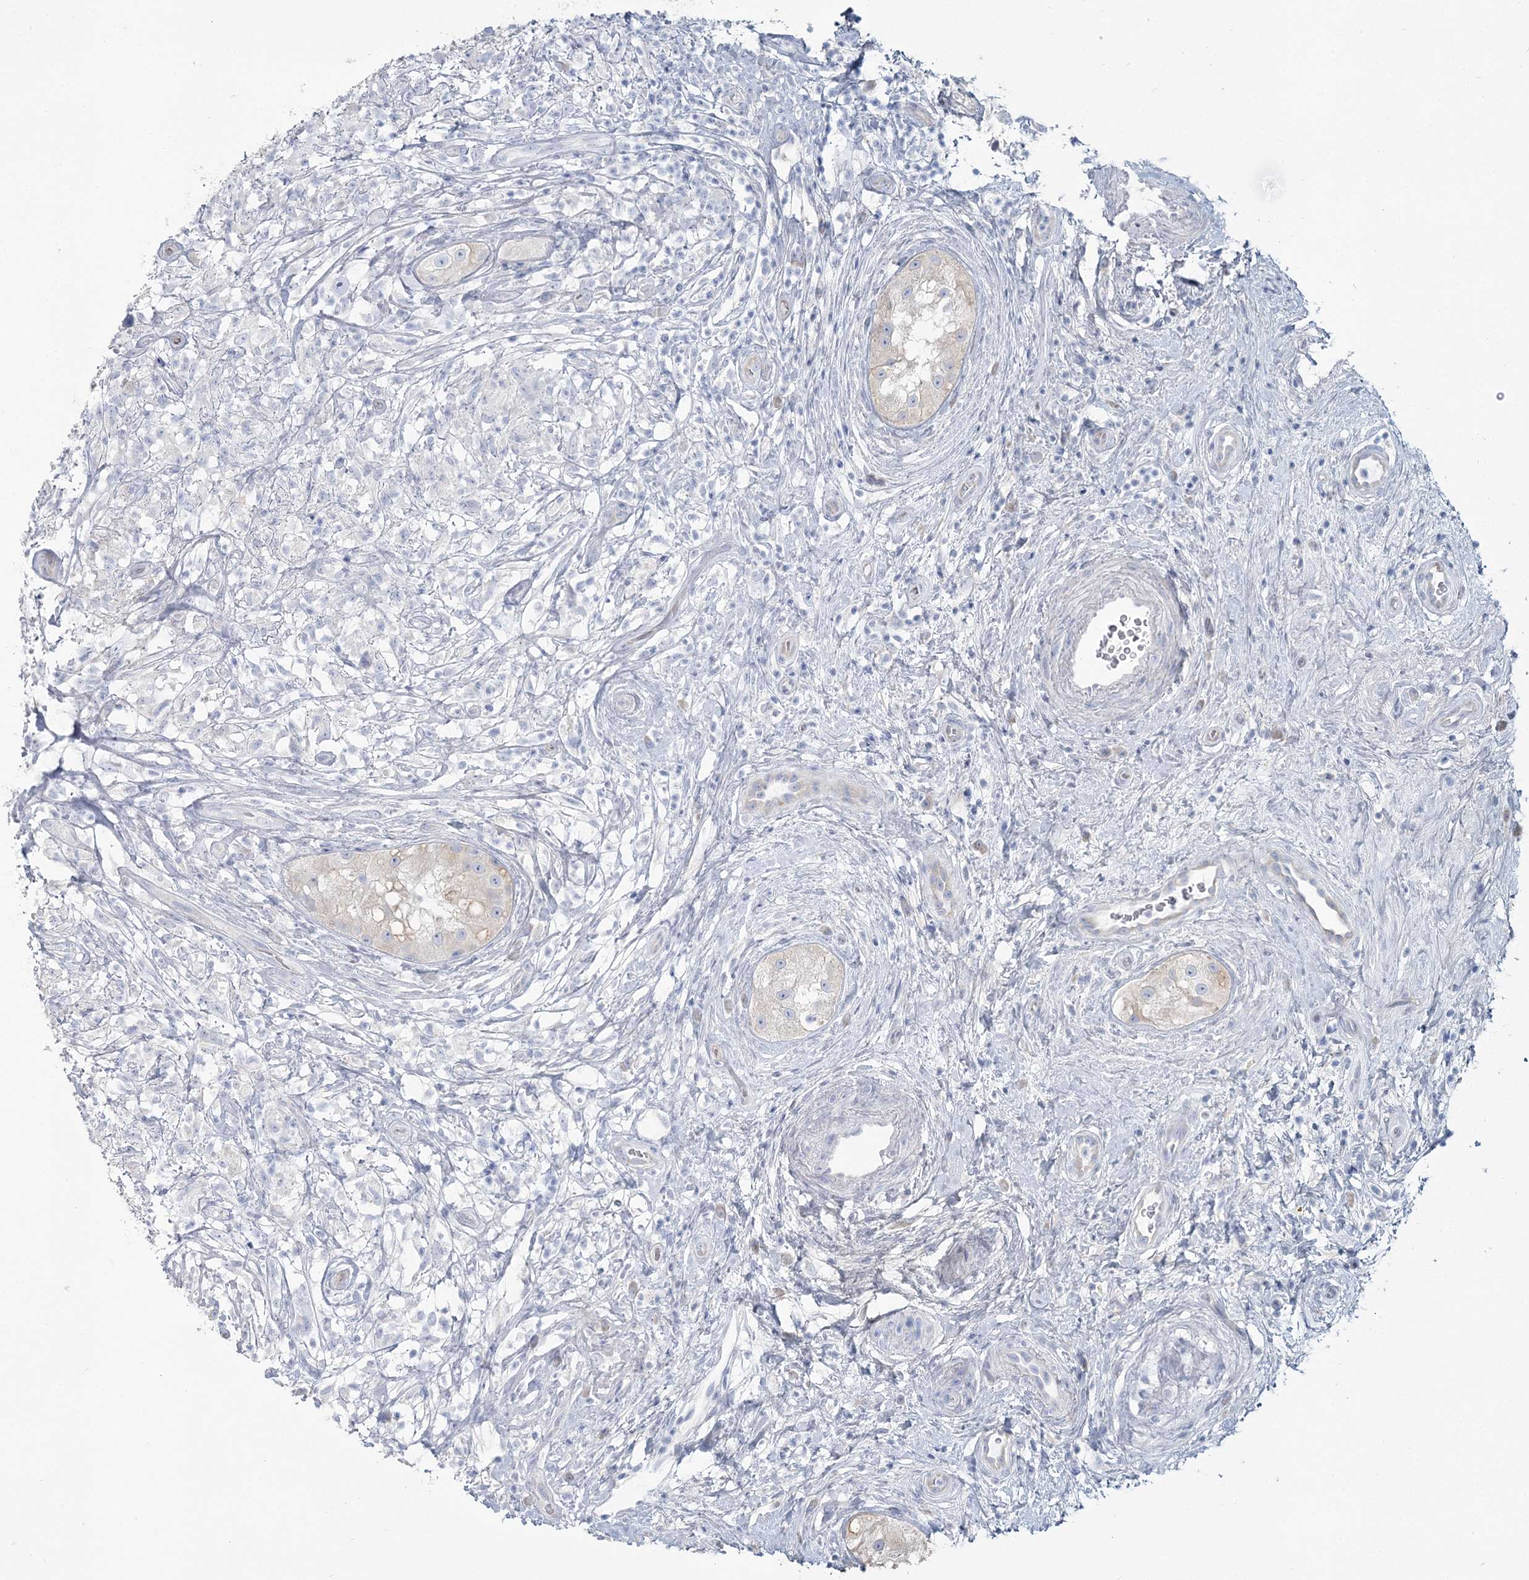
{"staining": {"intensity": "negative", "quantity": "none", "location": "none"}, "tissue": "testis cancer", "cell_type": "Tumor cells", "image_type": "cancer", "snomed": [{"axis": "morphology", "description": "Seminoma, NOS"}, {"axis": "topography", "description": "Testis"}], "caption": "IHC of testis cancer (seminoma) displays no staining in tumor cells.", "gene": "CMBL", "patient": {"sex": "male", "age": 49}}